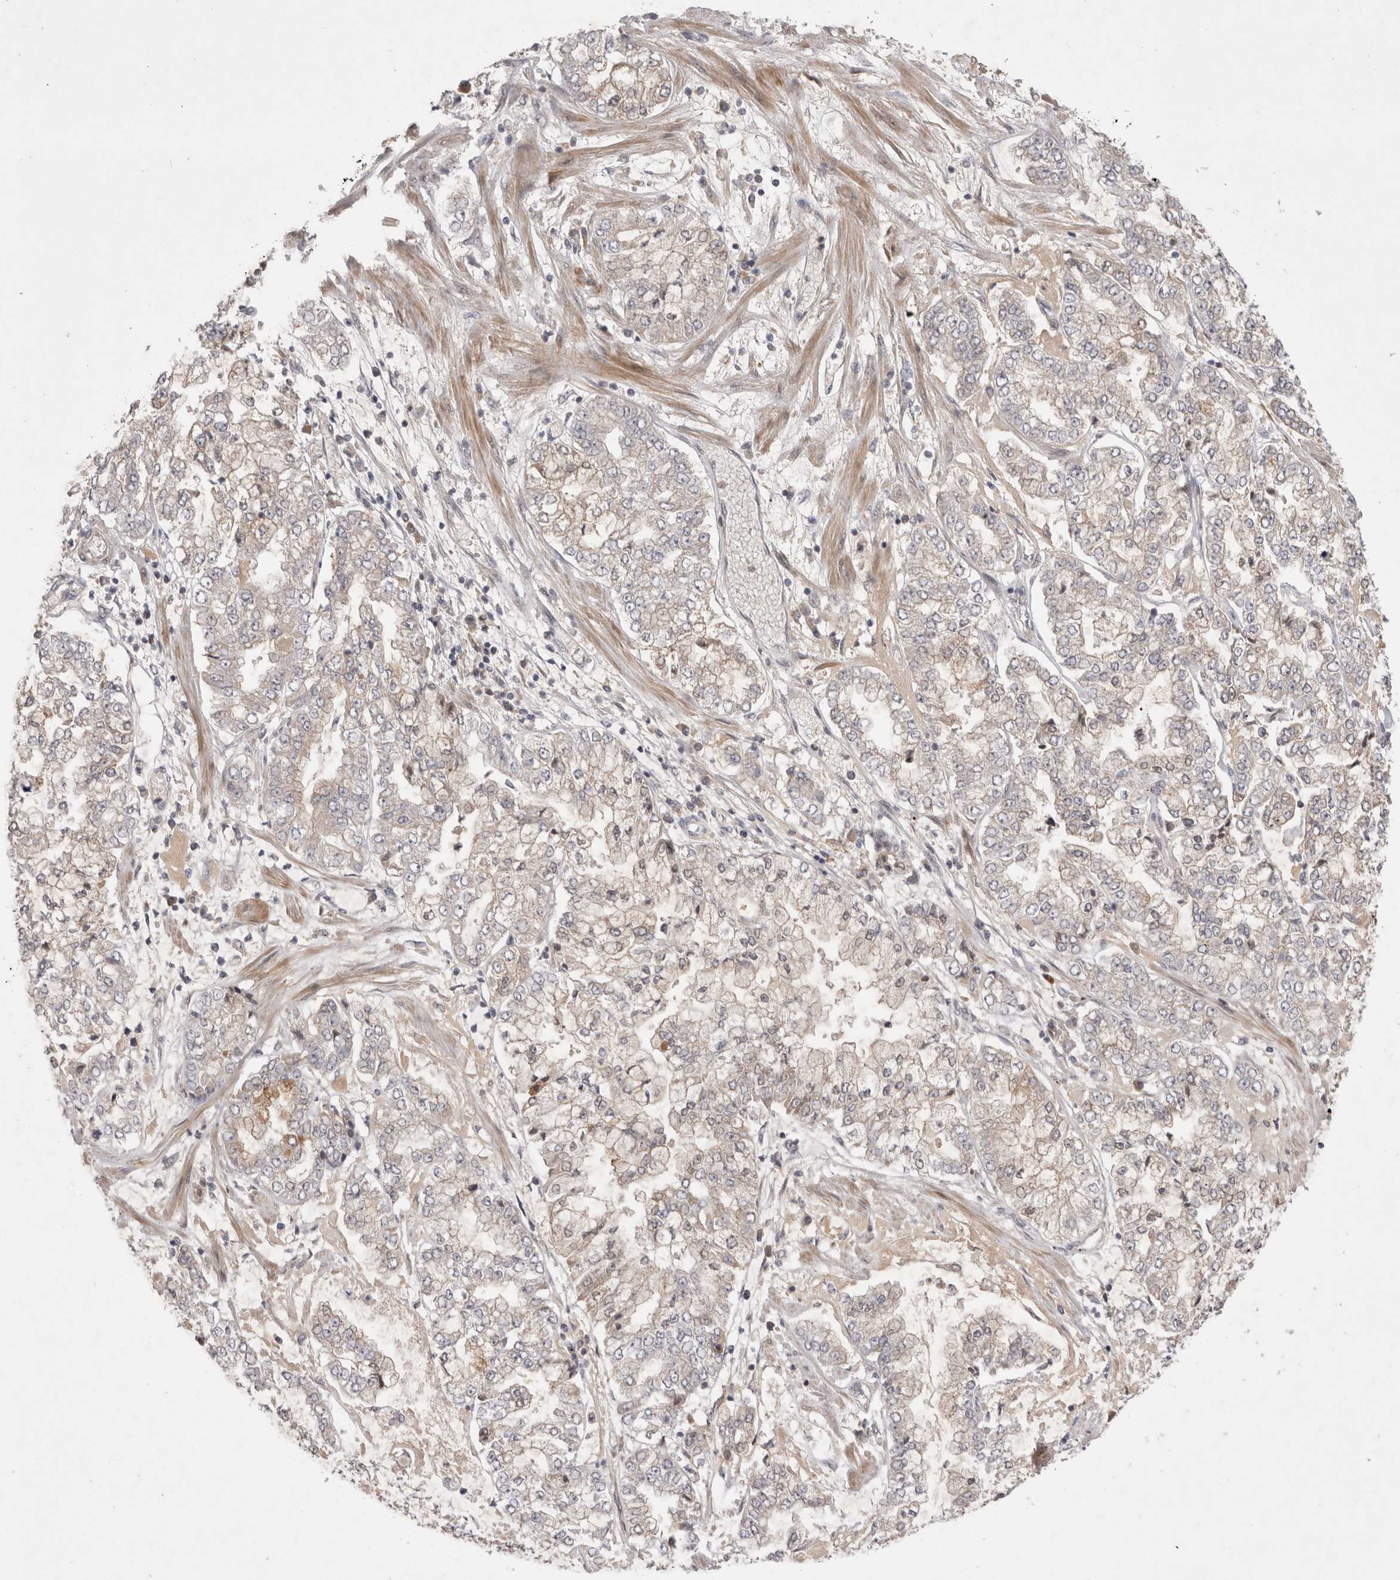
{"staining": {"intensity": "negative", "quantity": "none", "location": "none"}, "tissue": "stomach cancer", "cell_type": "Tumor cells", "image_type": "cancer", "snomed": [{"axis": "morphology", "description": "Adenocarcinoma, NOS"}, {"axis": "topography", "description": "Stomach"}], "caption": "Immunohistochemistry (IHC) of stomach cancer (adenocarcinoma) reveals no expression in tumor cells.", "gene": "PLEKHM1", "patient": {"sex": "male", "age": 76}}